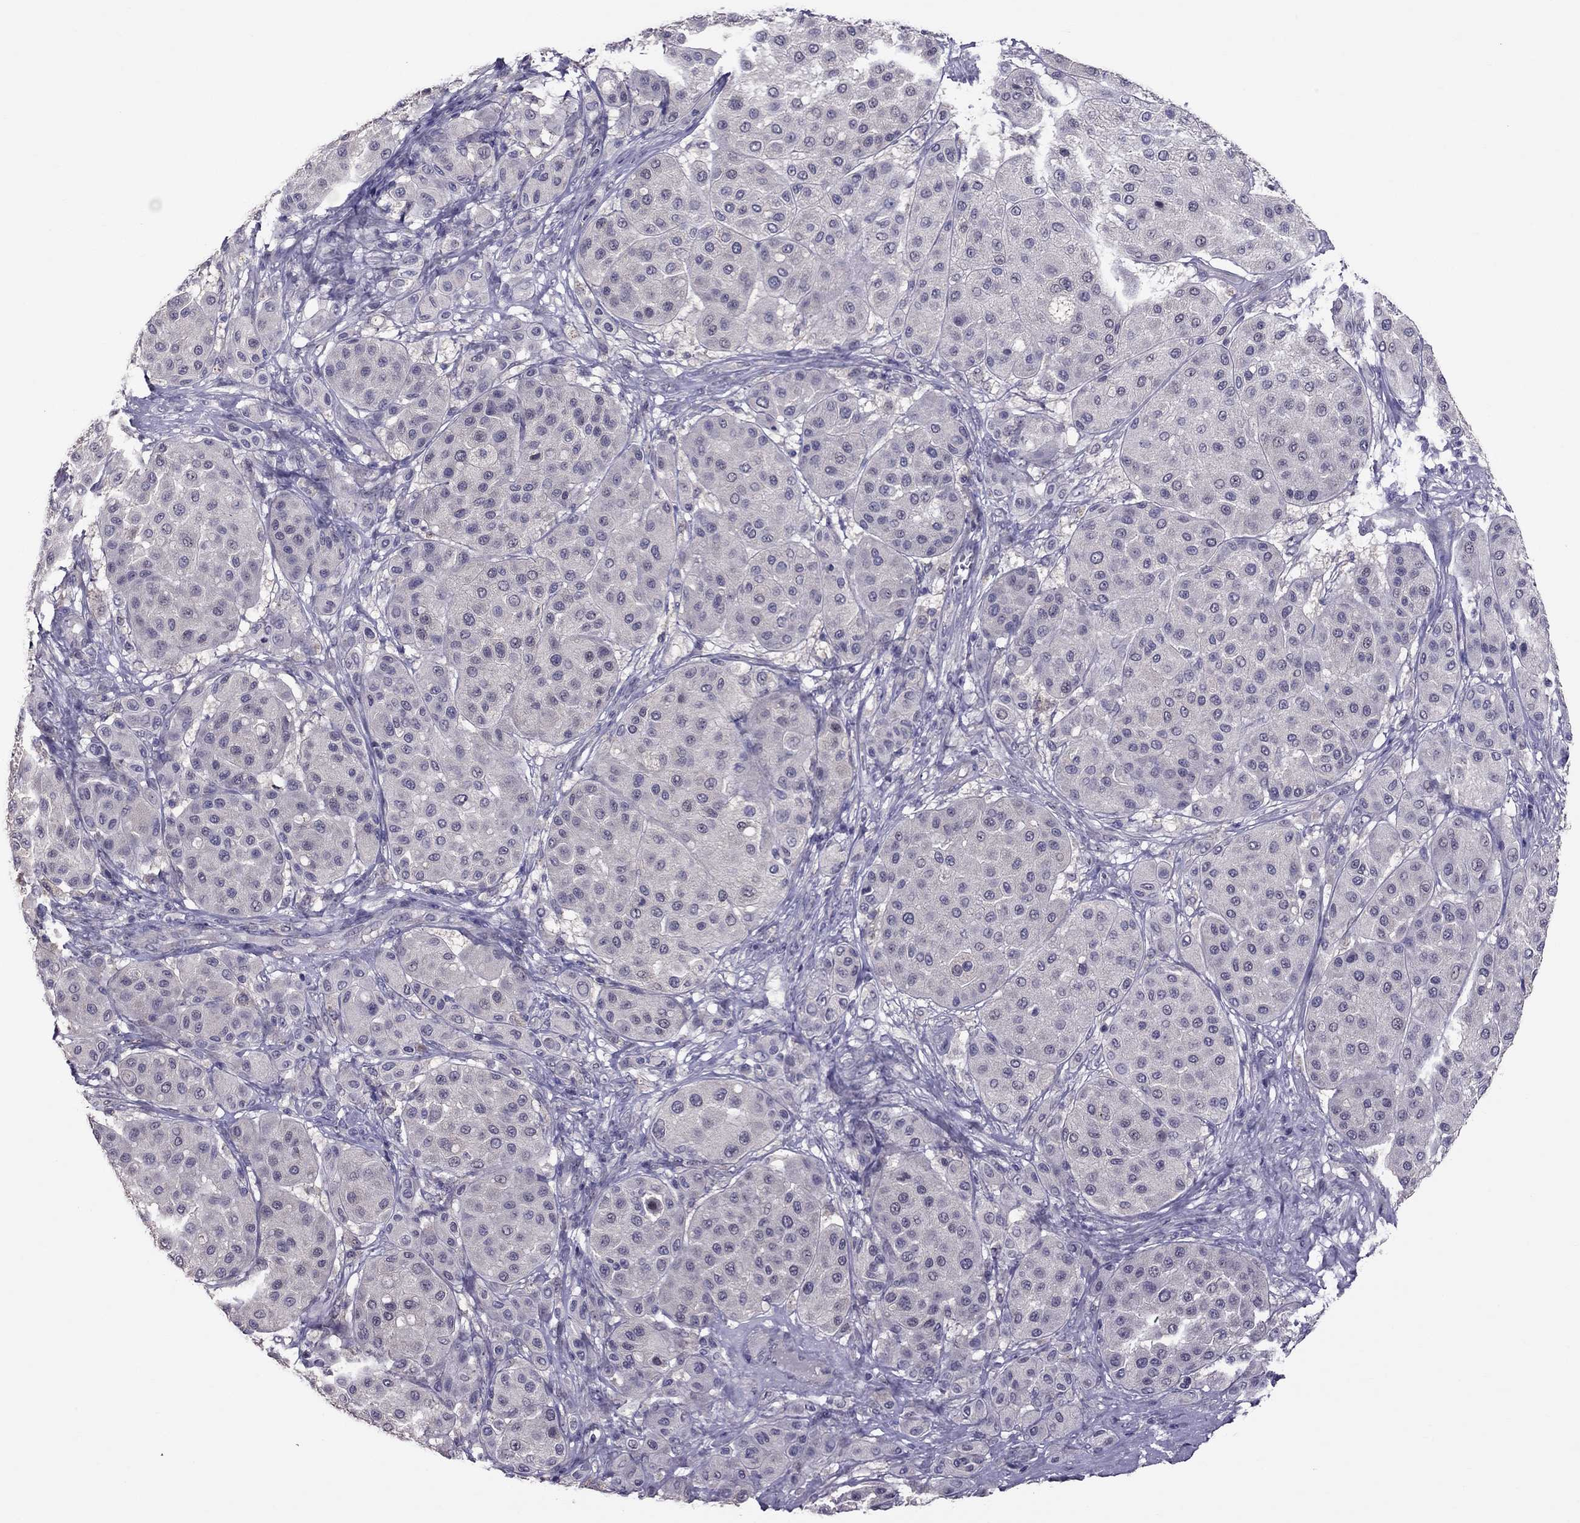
{"staining": {"intensity": "negative", "quantity": "none", "location": "none"}, "tissue": "melanoma", "cell_type": "Tumor cells", "image_type": "cancer", "snomed": [{"axis": "morphology", "description": "Malignant melanoma, Metastatic site"}, {"axis": "topography", "description": "Smooth muscle"}], "caption": "Immunohistochemical staining of melanoma displays no significant positivity in tumor cells.", "gene": "LRRC46", "patient": {"sex": "male", "age": 41}}